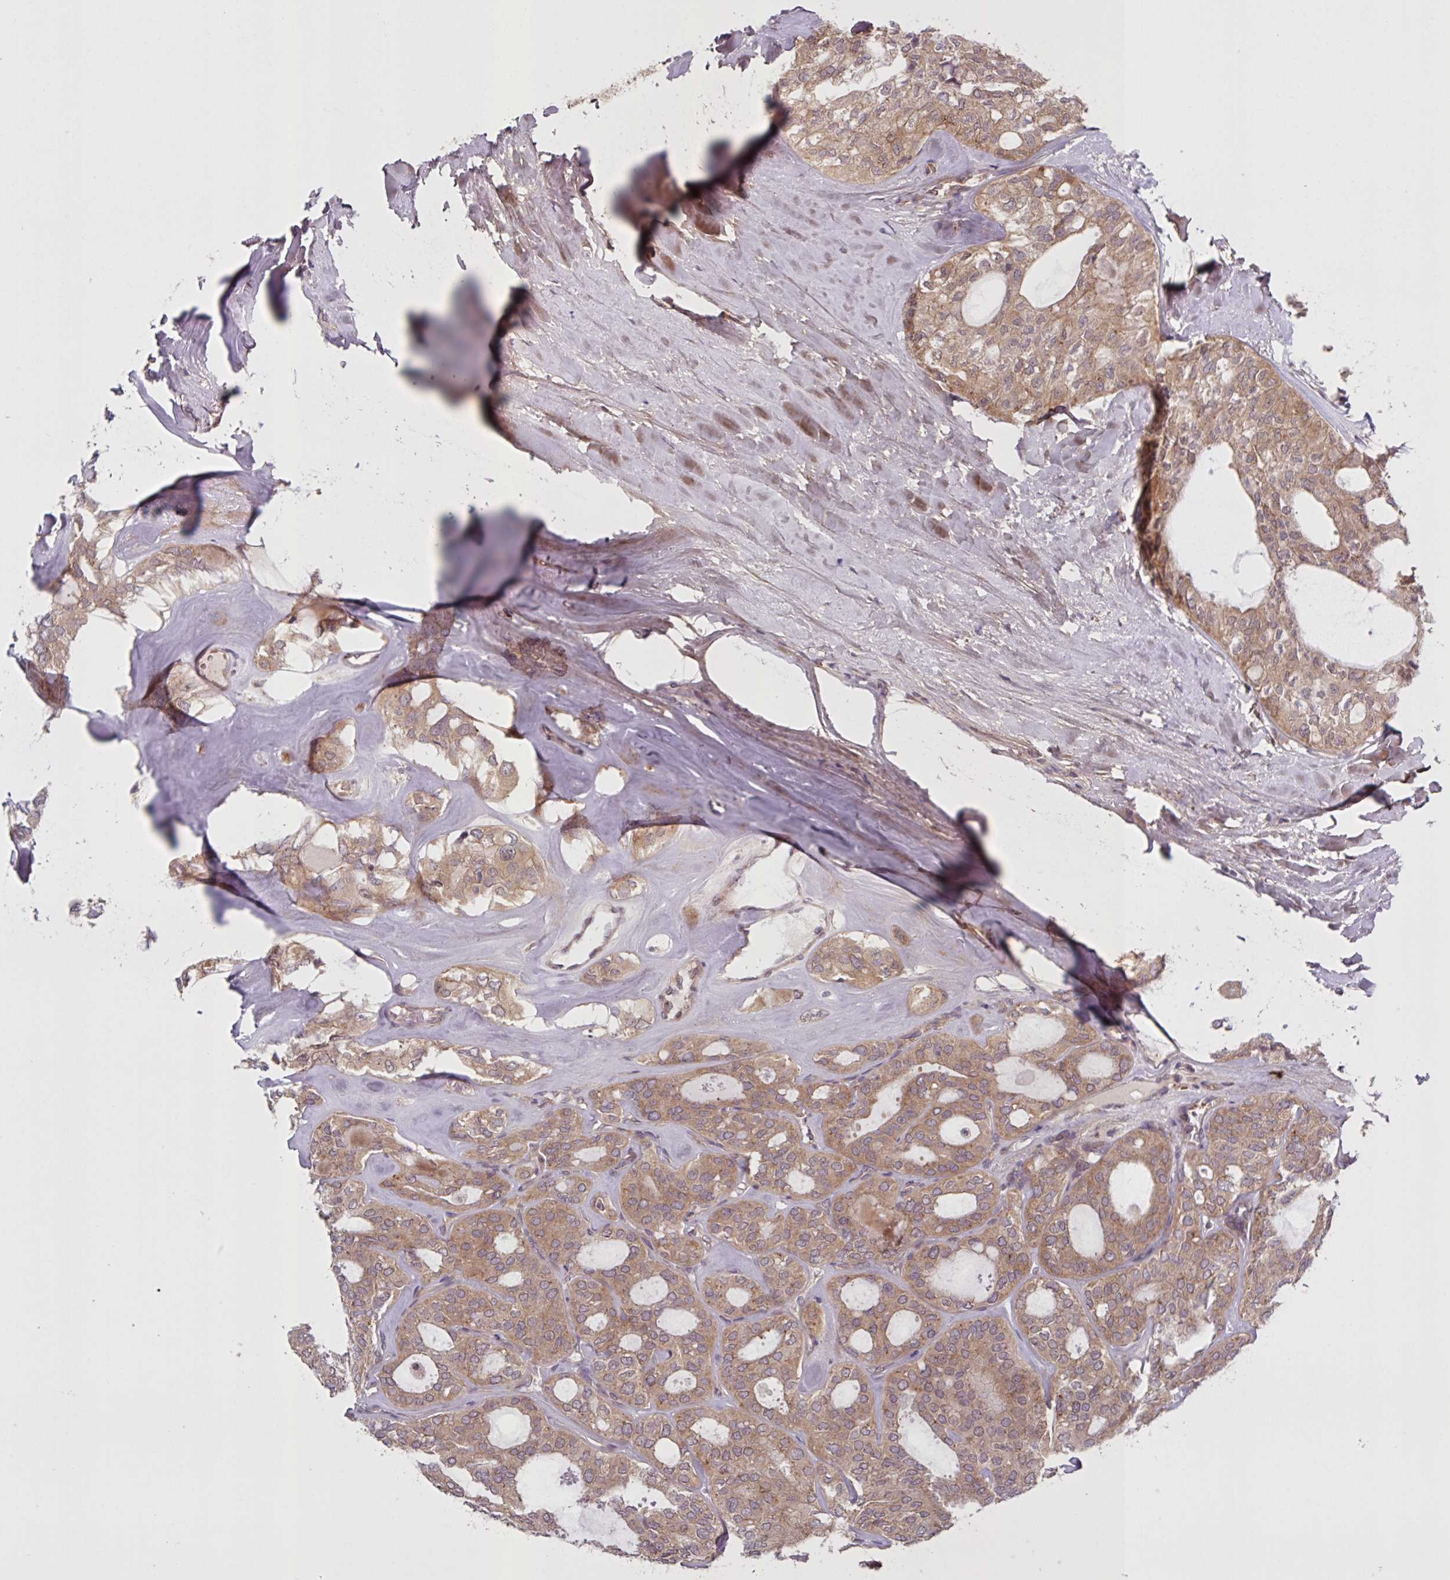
{"staining": {"intensity": "moderate", "quantity": ">75%", "location": "cytoplasmic/membranous,nuclear"}, "tissue": "thyroid cancer", "cell_type": "Tumor cells", "image_type": "cancer", "snomed": [{"axis": "morphology", "description": "Follicular adenoma carcinoma, NOS"}, {"axis": "topography", "description": "Thyroid gland"}], "caption": "Protein expression analysis of thyroid cancer reveals moderate cytoplasmic/membranous and nuclear positivity in approximately >75% of tumor cells.", "gene": "CAMLG", "patient": {"sex": "male", "age": 75}}